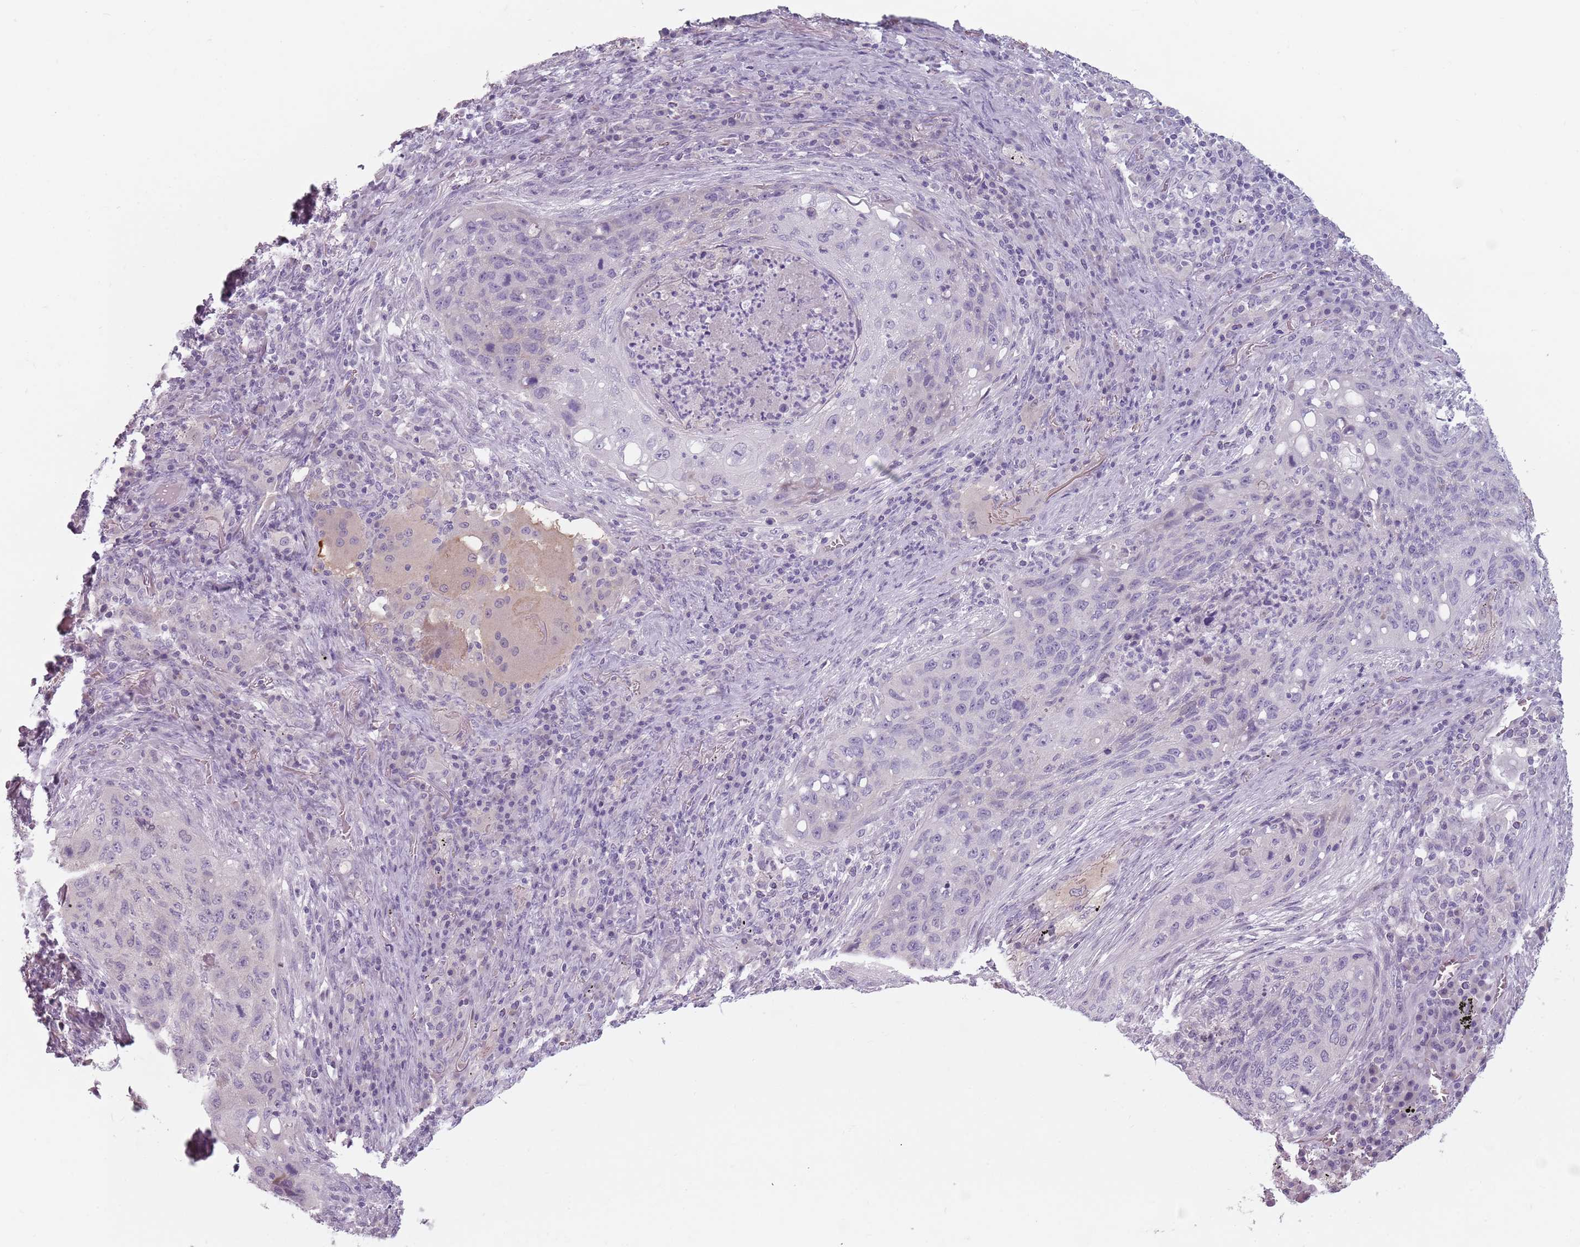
{"staining": {"intensity": "negative", "quantity": "none", "location": "none"}, "tissue": "lung cancer", "cell_type": "Tumor cells", "image_type": "cancer", "snomed": [{"axis": "morphology", "description": "Squamous cell carcinoma, NOS"}, {"axis": "topography", "description": "Lung"}], "caption": "Image shows no protein staining in tumor cells of squamous cell carcinoma (lung) tissue.", "gene": "CEP19", "patient": {"sex": "female", "age": 63}}